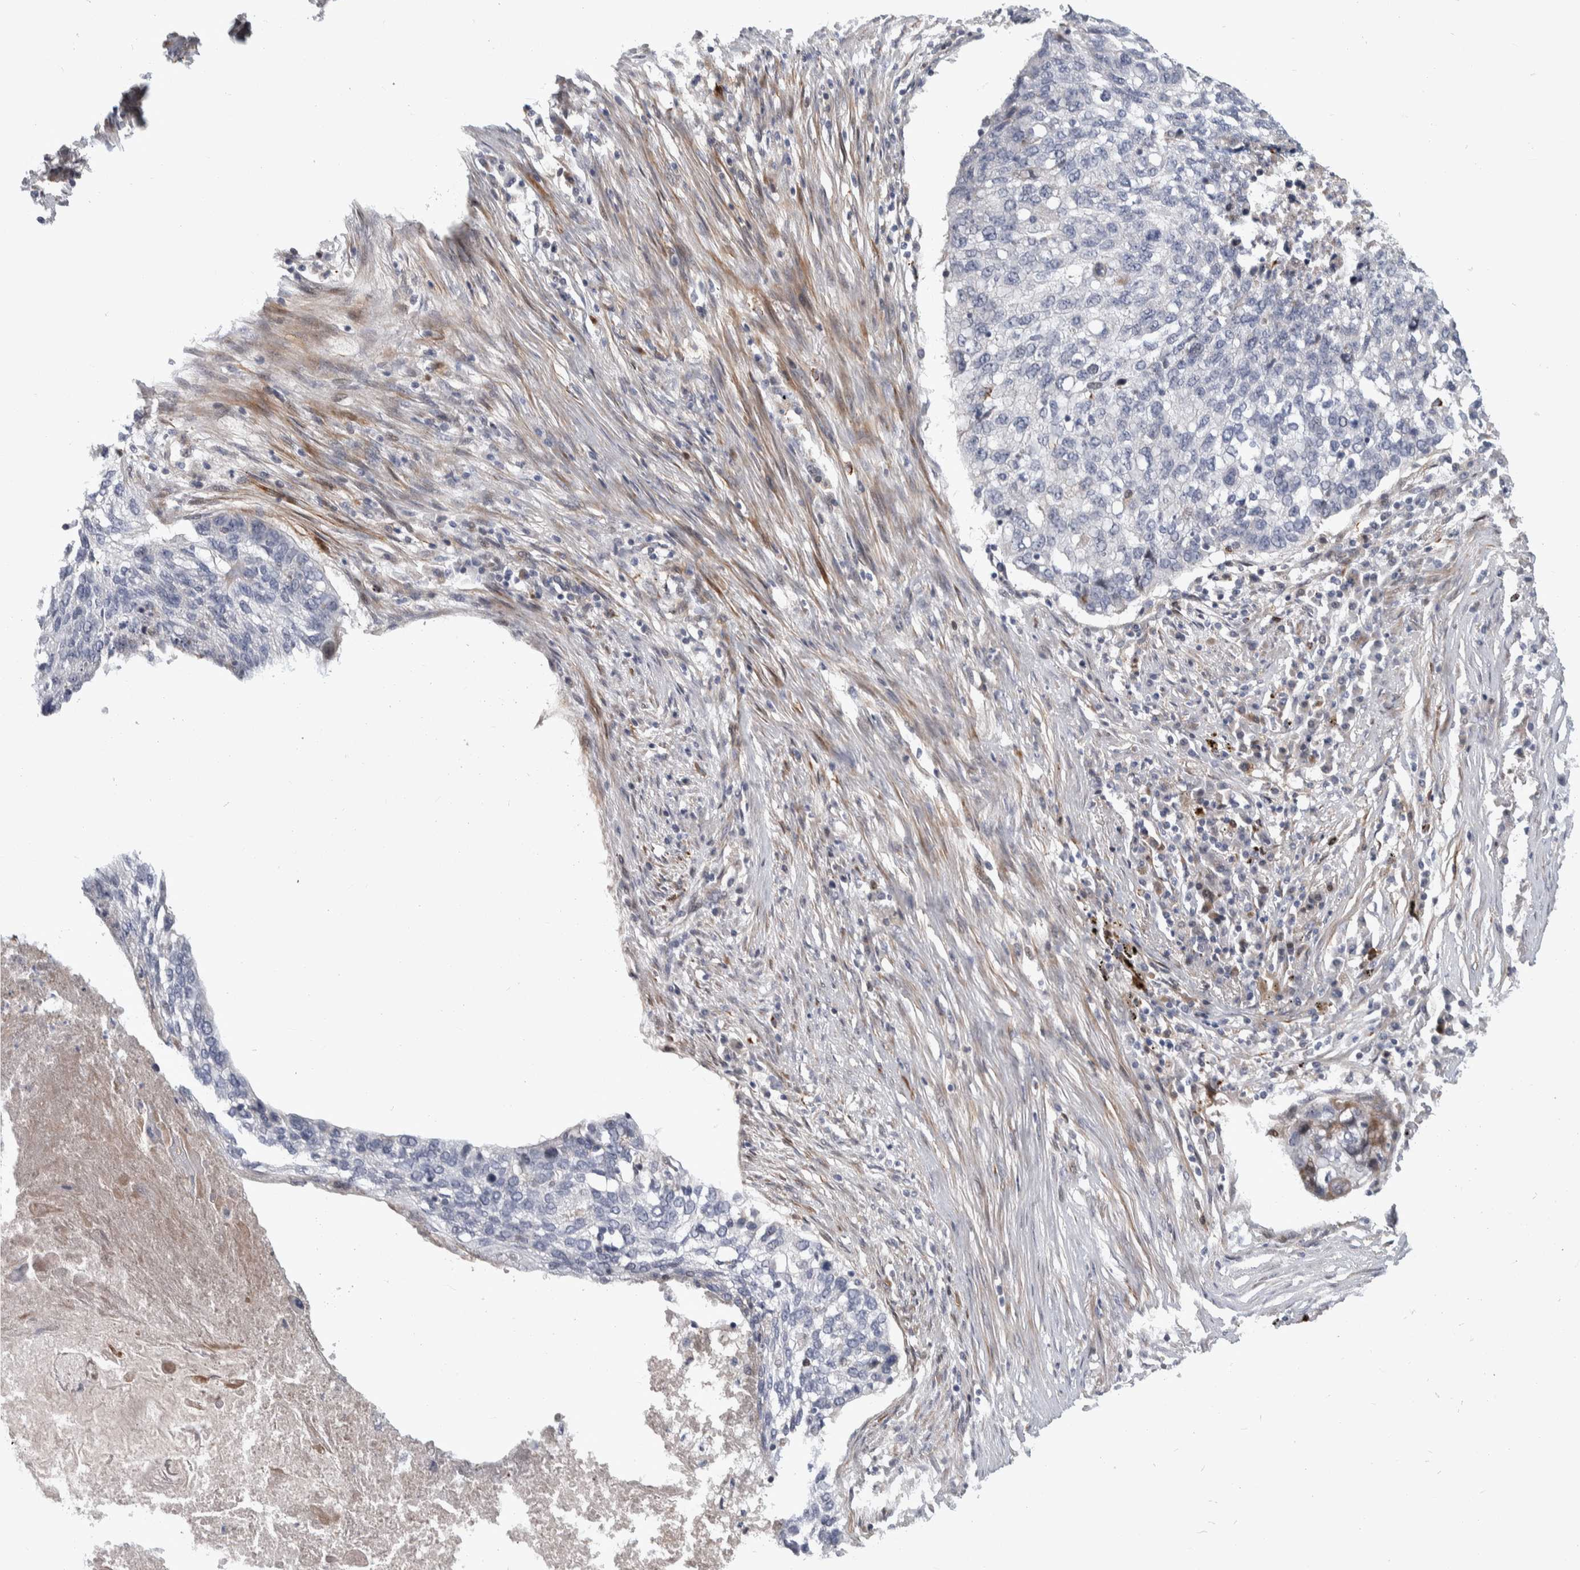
{"staining": {"intensity": "negative", "quantity": "none", "location": "none"}, "tissue": "lung cancer", "cell_type": "Tumor cells", "image_type": "cancer", "snomed": [{"axis": "morphology", "description": "Squamous cell carcinoma, NOS"}, {"axis": "topography", "description": "Lung"}], "caption": "DAB (3,3'-diaminobenzidine) immunohistochemical staining of squamous cell carcinoma (lung) displays no significant expression in tumor cells. Nuclei are stained in blue.", "gene": "PSMG3", "patient": {"sex": "female", "age": 63}}